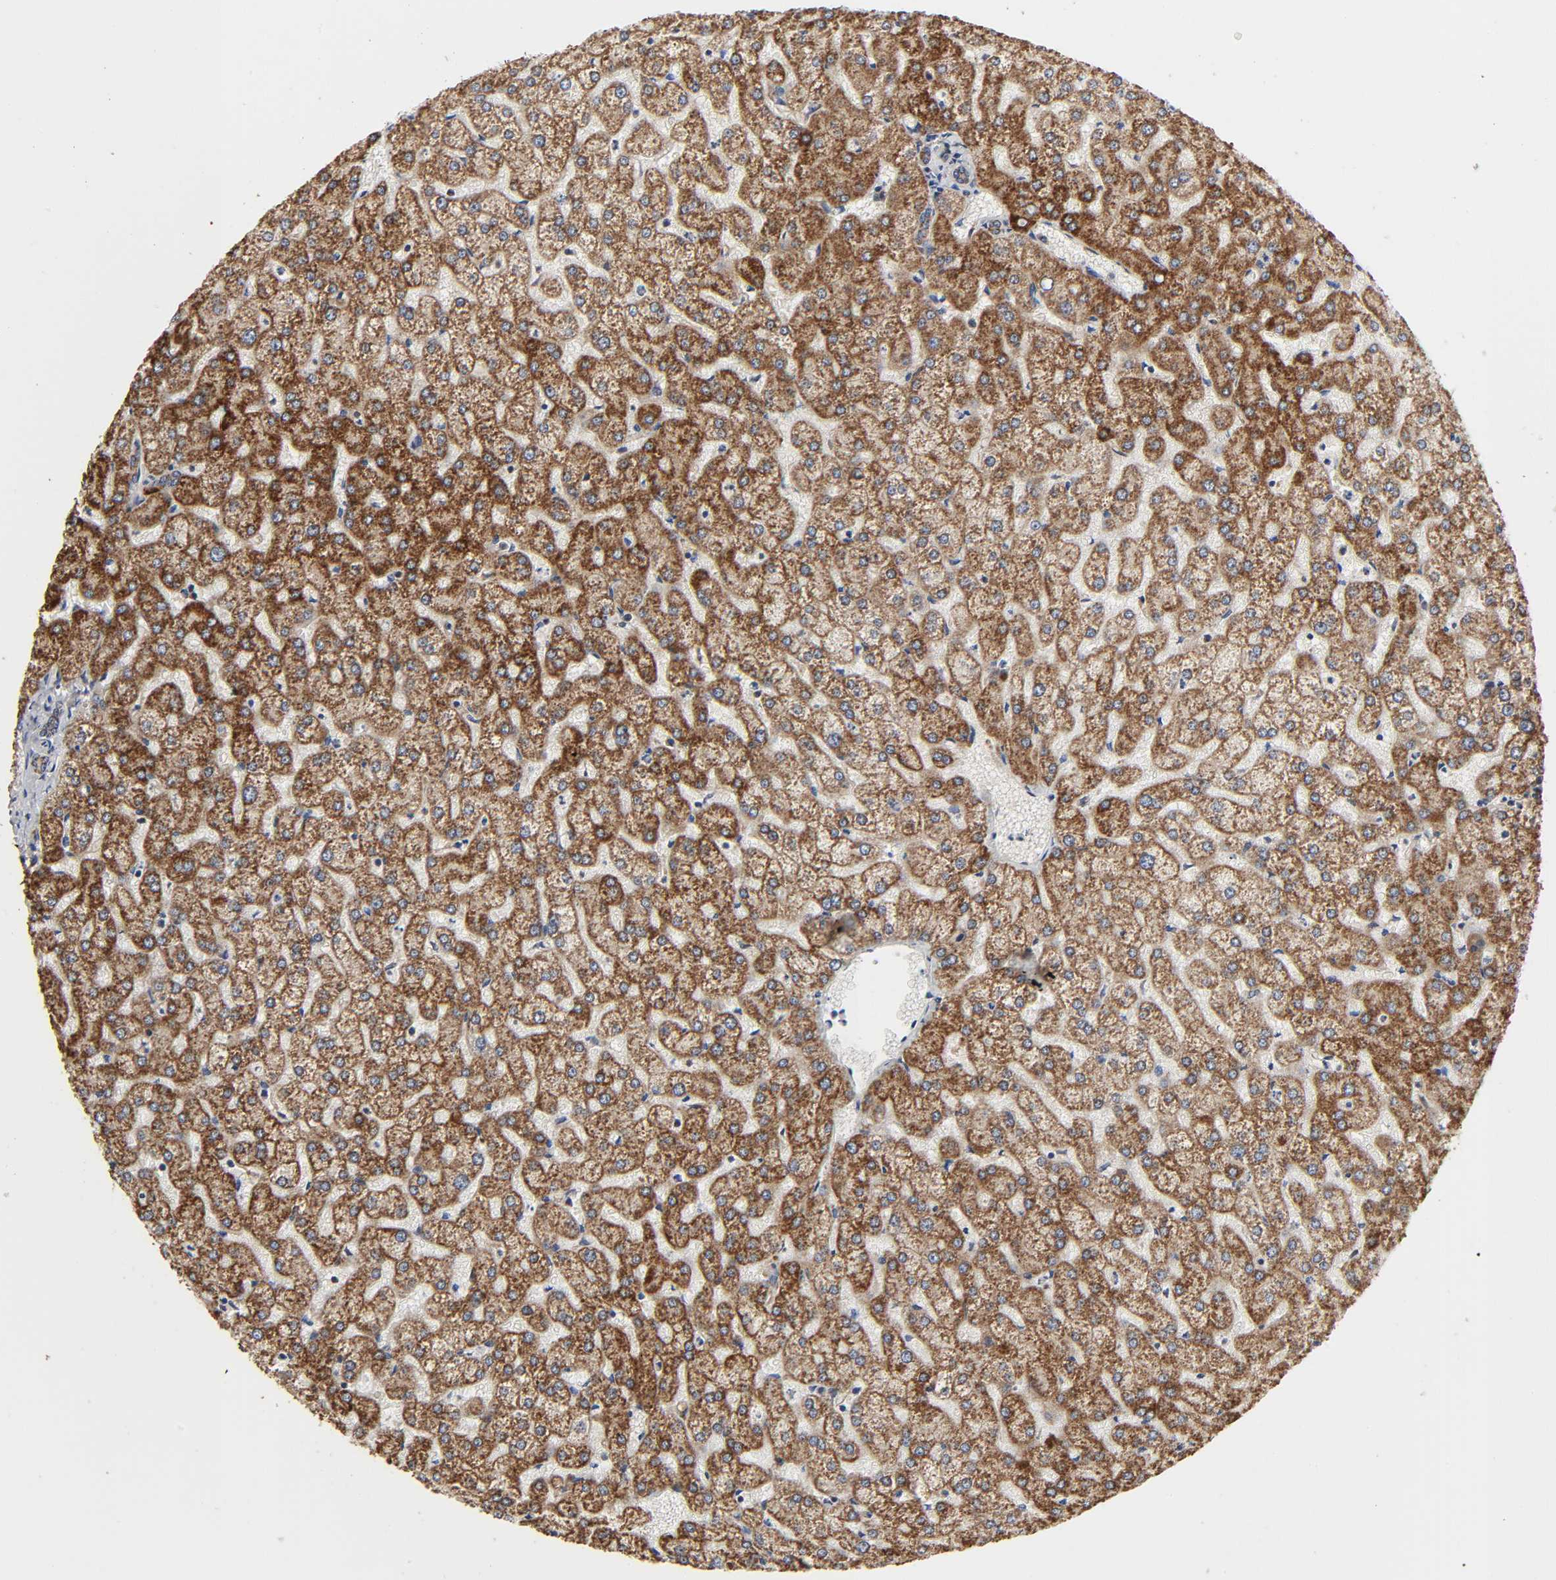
{"staining": {"intensity": "moderate", "quantity": ">75%", "location": "cytoplasmic/membranous"}, "tissue": "liver", "cell_type": "Cholangiocytes", "image_type": "normal", "snomed": [{"axis": "morphology", "description": "Normal tissue, NOS"}, {"axis": "topography", "description": "Liver"}], "caption": "Cholangiocytes display medium levels of moderate cytoplasmic/membranous staining in approximately >75% of cells in benign liver.", "gene": "COX6B1", "patient": {"sex": "female", "age": 32}}